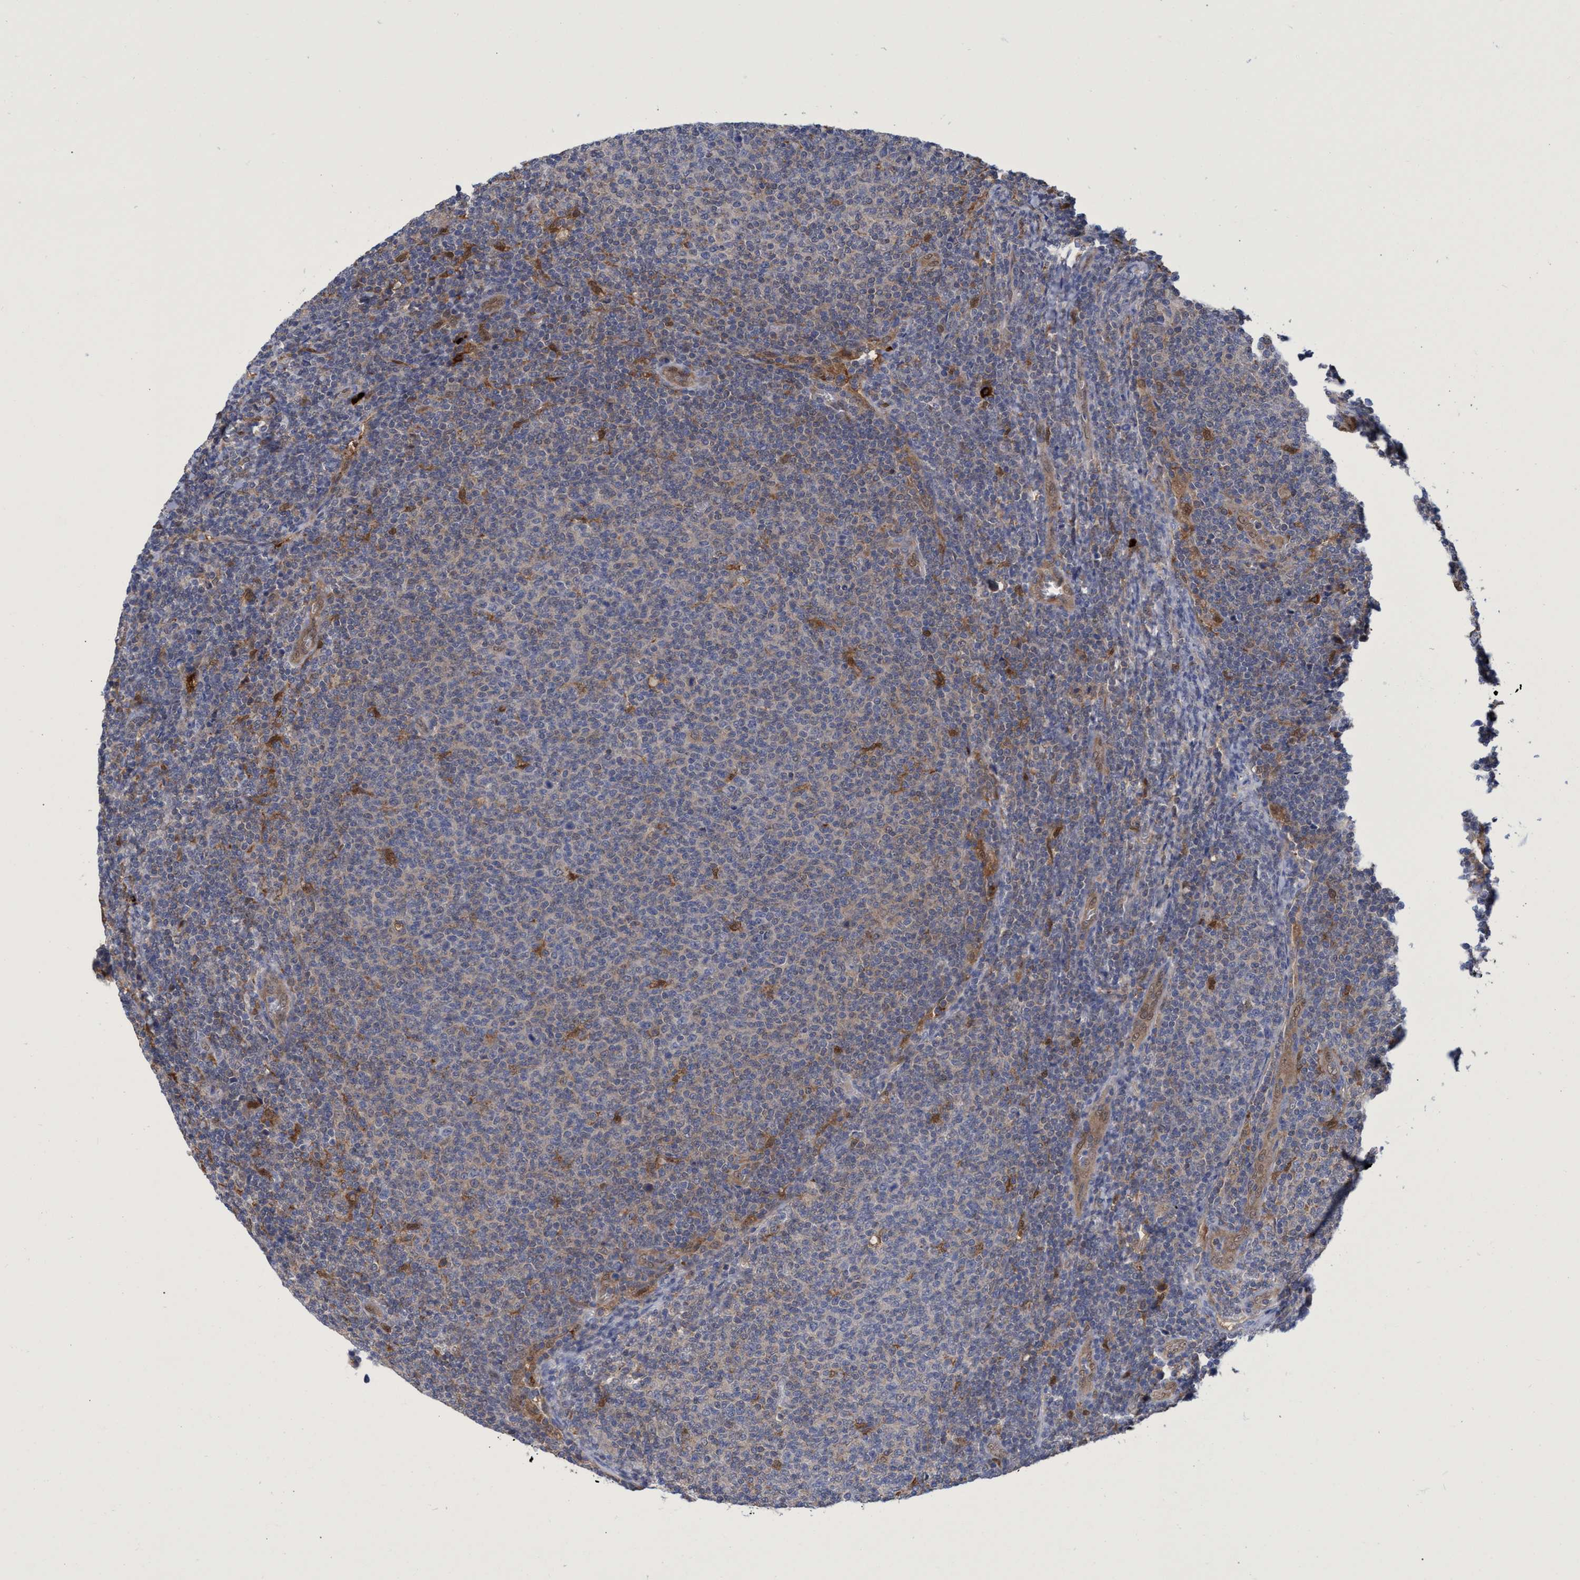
{"staining": {"intensity": "negative", "quantity": "none", "location": "none"}, "tissue": "lymphoma", "cell_type": "Tumor cells", "image_type": "cancer", "snomed": [{"axis": "morphology", "description": "Malignant lymphoma, non-Hodgkin's type, Low grade"}, {"axis": "topography", "description": "Lymph node"}], "caption": "A micrograph of human lymphoma is negative for staining in tumor cells.", "gene": "PNPO", "patient": {"sex": "male", "age": 66}}